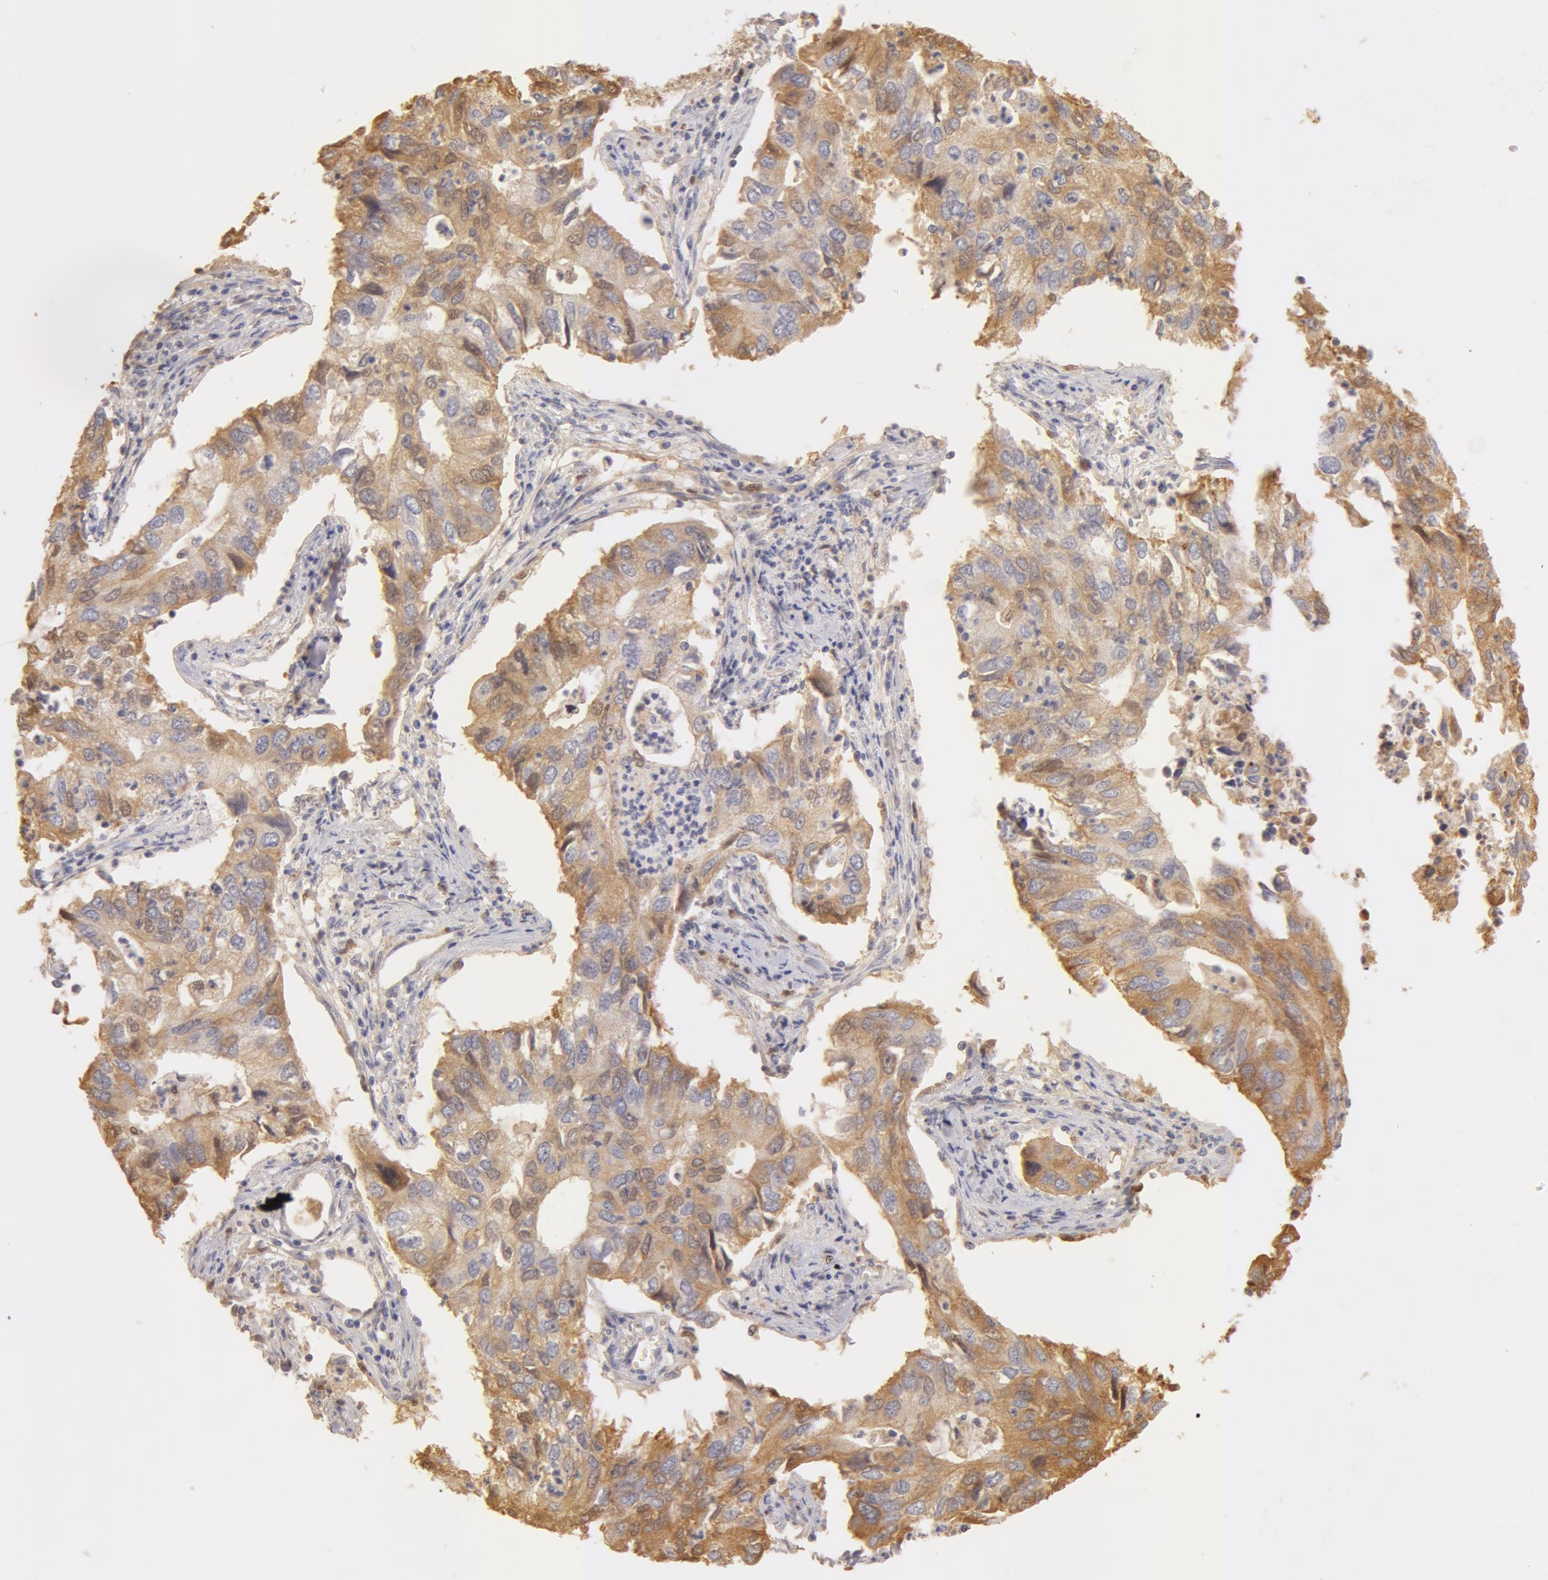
{"staining": {"intensity": "weak", "quantity": ">75%", "location": "cytoplasmic/membranous"}, "tissue": "lung cancer", "cell_type": "Tumor cells", "image_type": "cancer", "snomed": [{"axis": "morphology", "description": "Adenocarcinoma, NOS"}, {"axis": "topography", "description": "Lung"}], "caption": "An image of adenocarcinoma (lung) stained for a protein shows weak cytoplasmic/membranous brown staining in tumor cells.", "gene": "TF", "patient": {"sex": "male", "age": 48}}